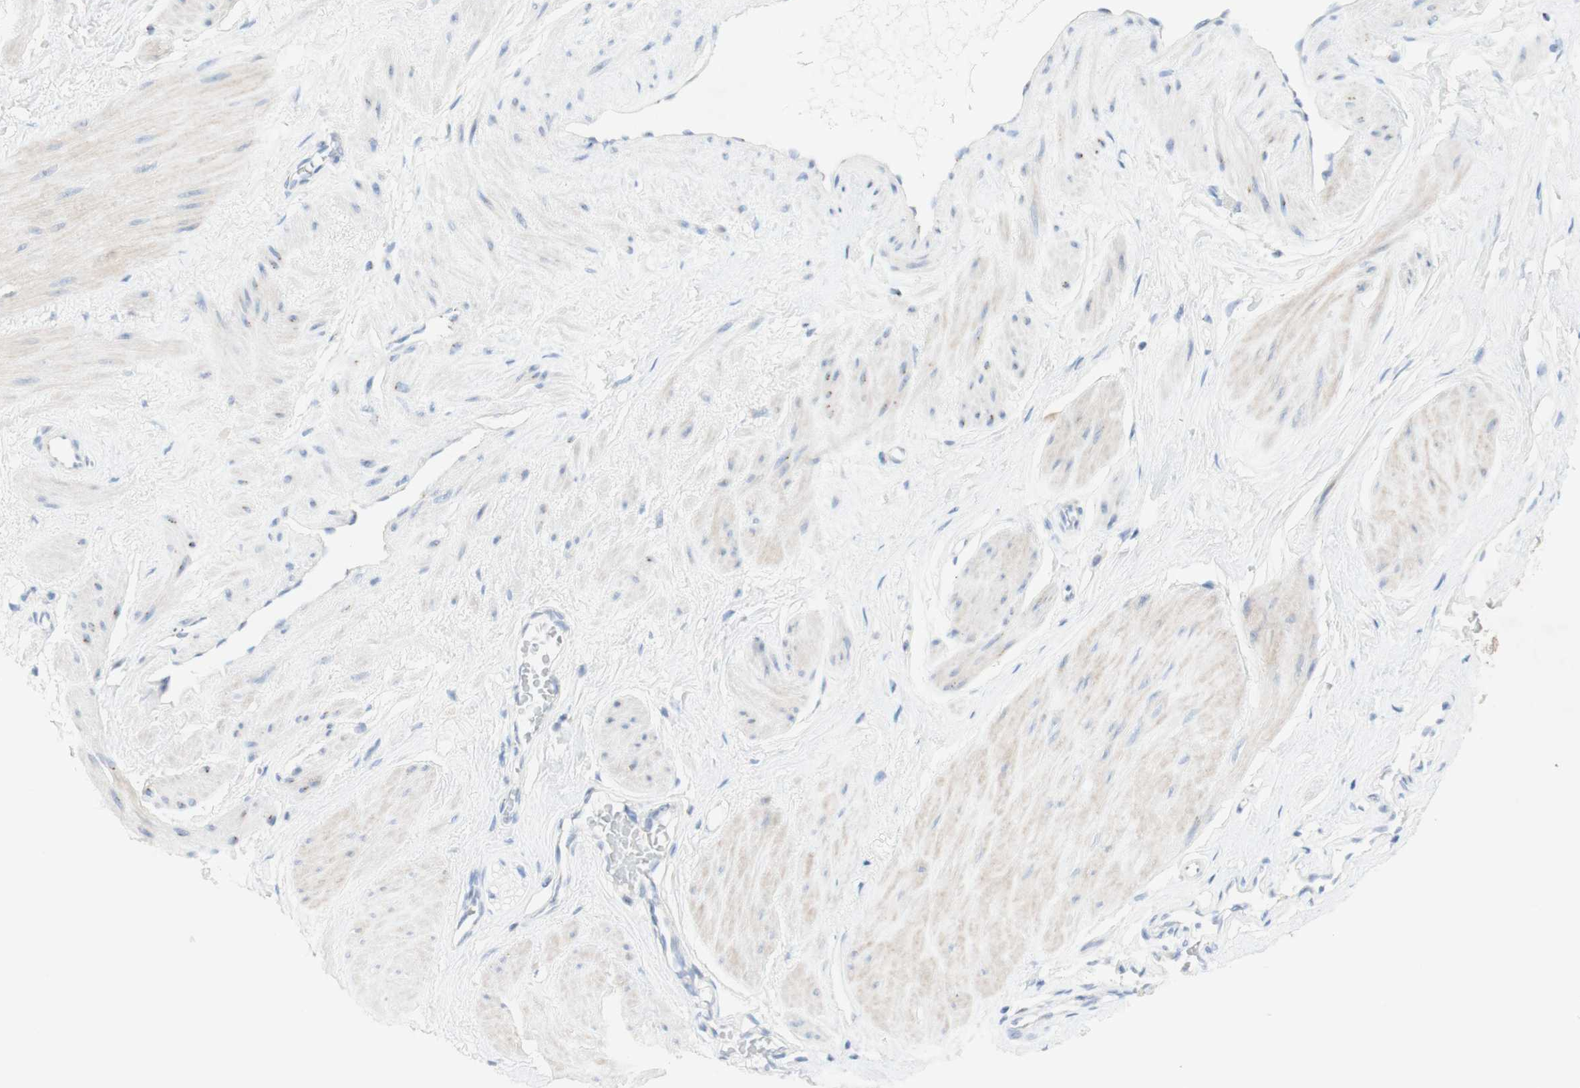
{"staining": {"intensity": "negative", "quantity": "none", "location": "none"}, "tissue": "adipose tissue", "cell_type": "Adipocytes", "image_type": "normal", "snomed": [{"axis": "morphology", "description": "Normal tissue, NOS"}, {"axis": "topography", "description": "Soft tissue"}, {"axis": "topography", "description": "Vascular tissue"}], "caption": "The IHC photomicrograph has no significant expression in adipocytes of adipose tissue.", "gene": "MANEA", "patient": {"sex": "female", "age": 35}}